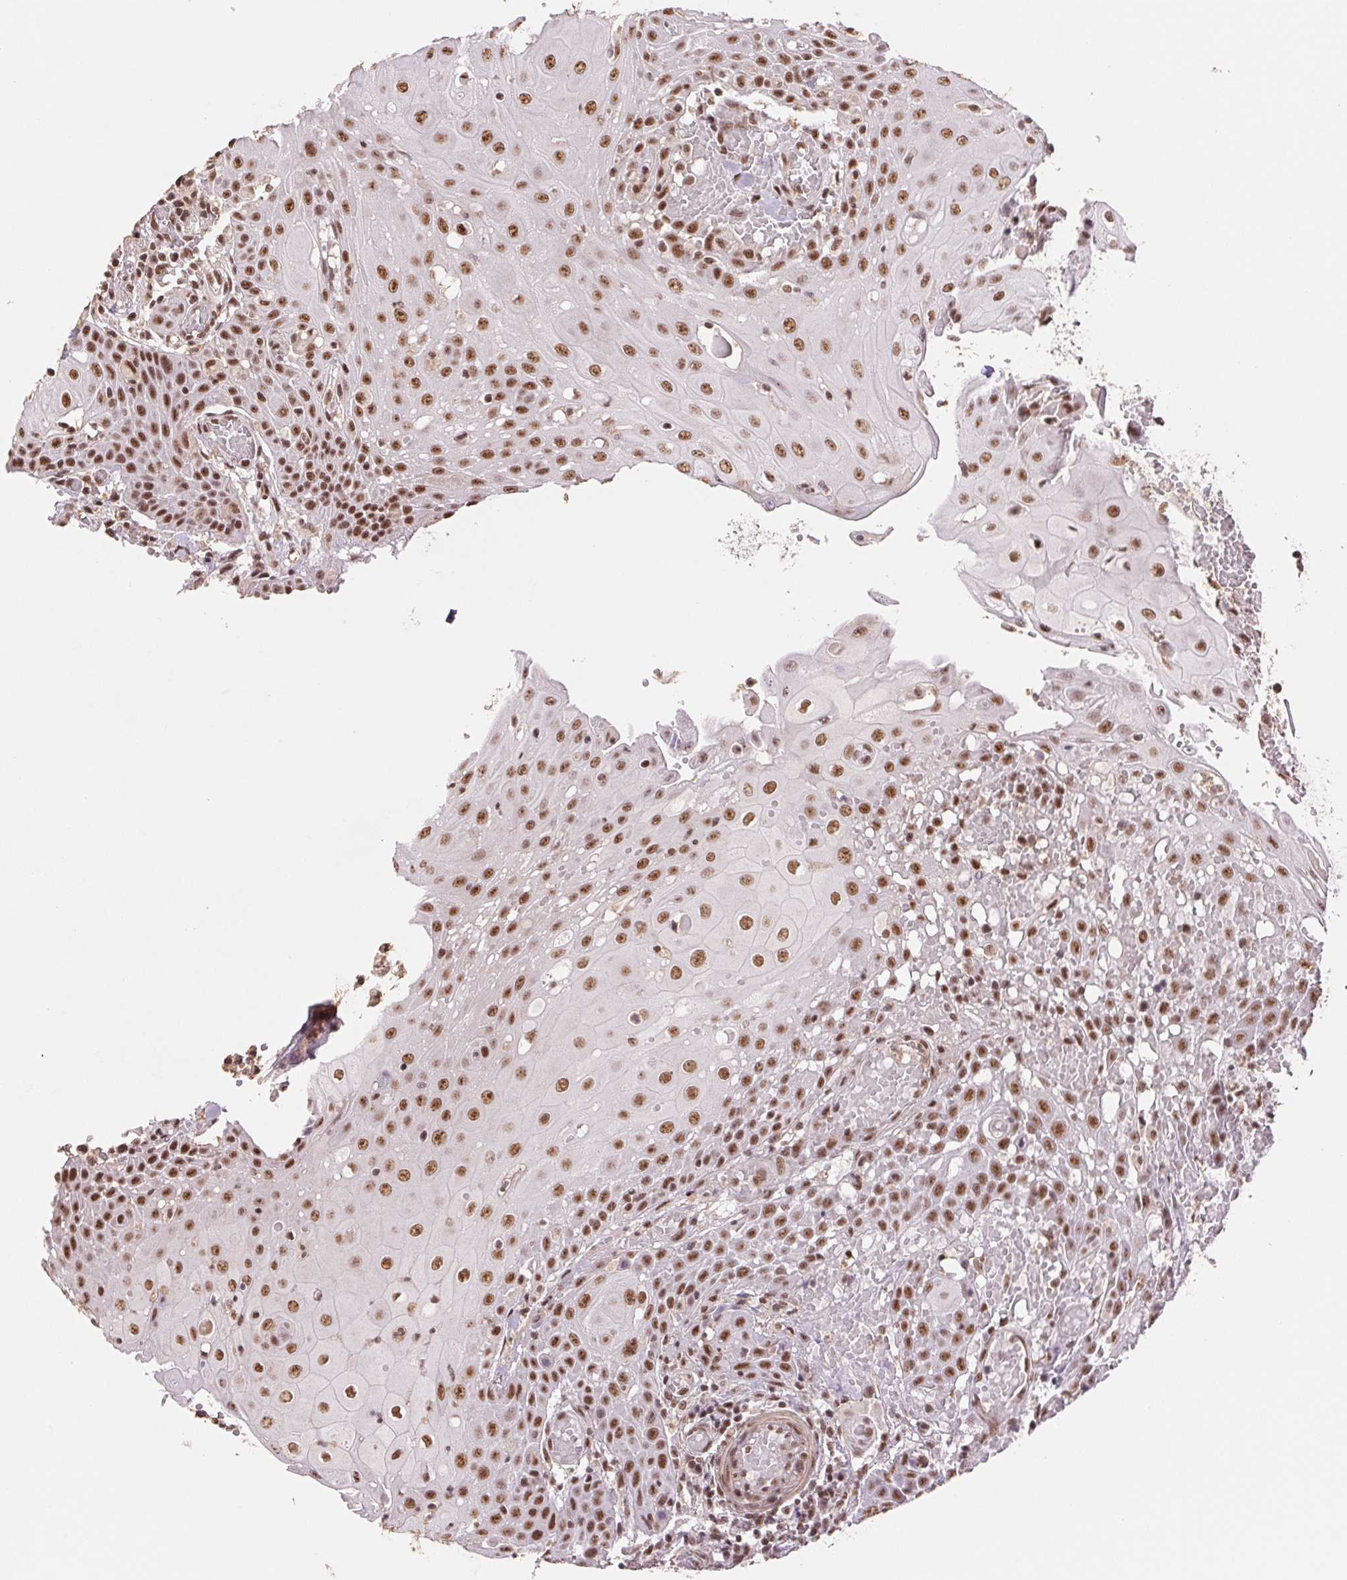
{"staining": {"intensity": "strong", "quantity": ">75%", "location": "nuclear"}, "tissue": "head and neck cancer", "cell_type": "Tumor cells", "image_type": "cancer", "snomed": [{"axis": "morphology", "description": "Normal tissue, NOS"}, {"axis": "morphology", "description": "Squamous cell carcinoma, NOS"}, {"axis": "topography", "description": "Oral tissue"}, {"axis": "topography", "description": "Head-Neck"}], "caption": "Approximately >75% of tumor cells in human head and neck cancer demonstrate strong nuclear protein staining as visualized by brown immunohistochemical staining.", "gene": "SREK1", "patient": {"sex": "female", "age": 55}}